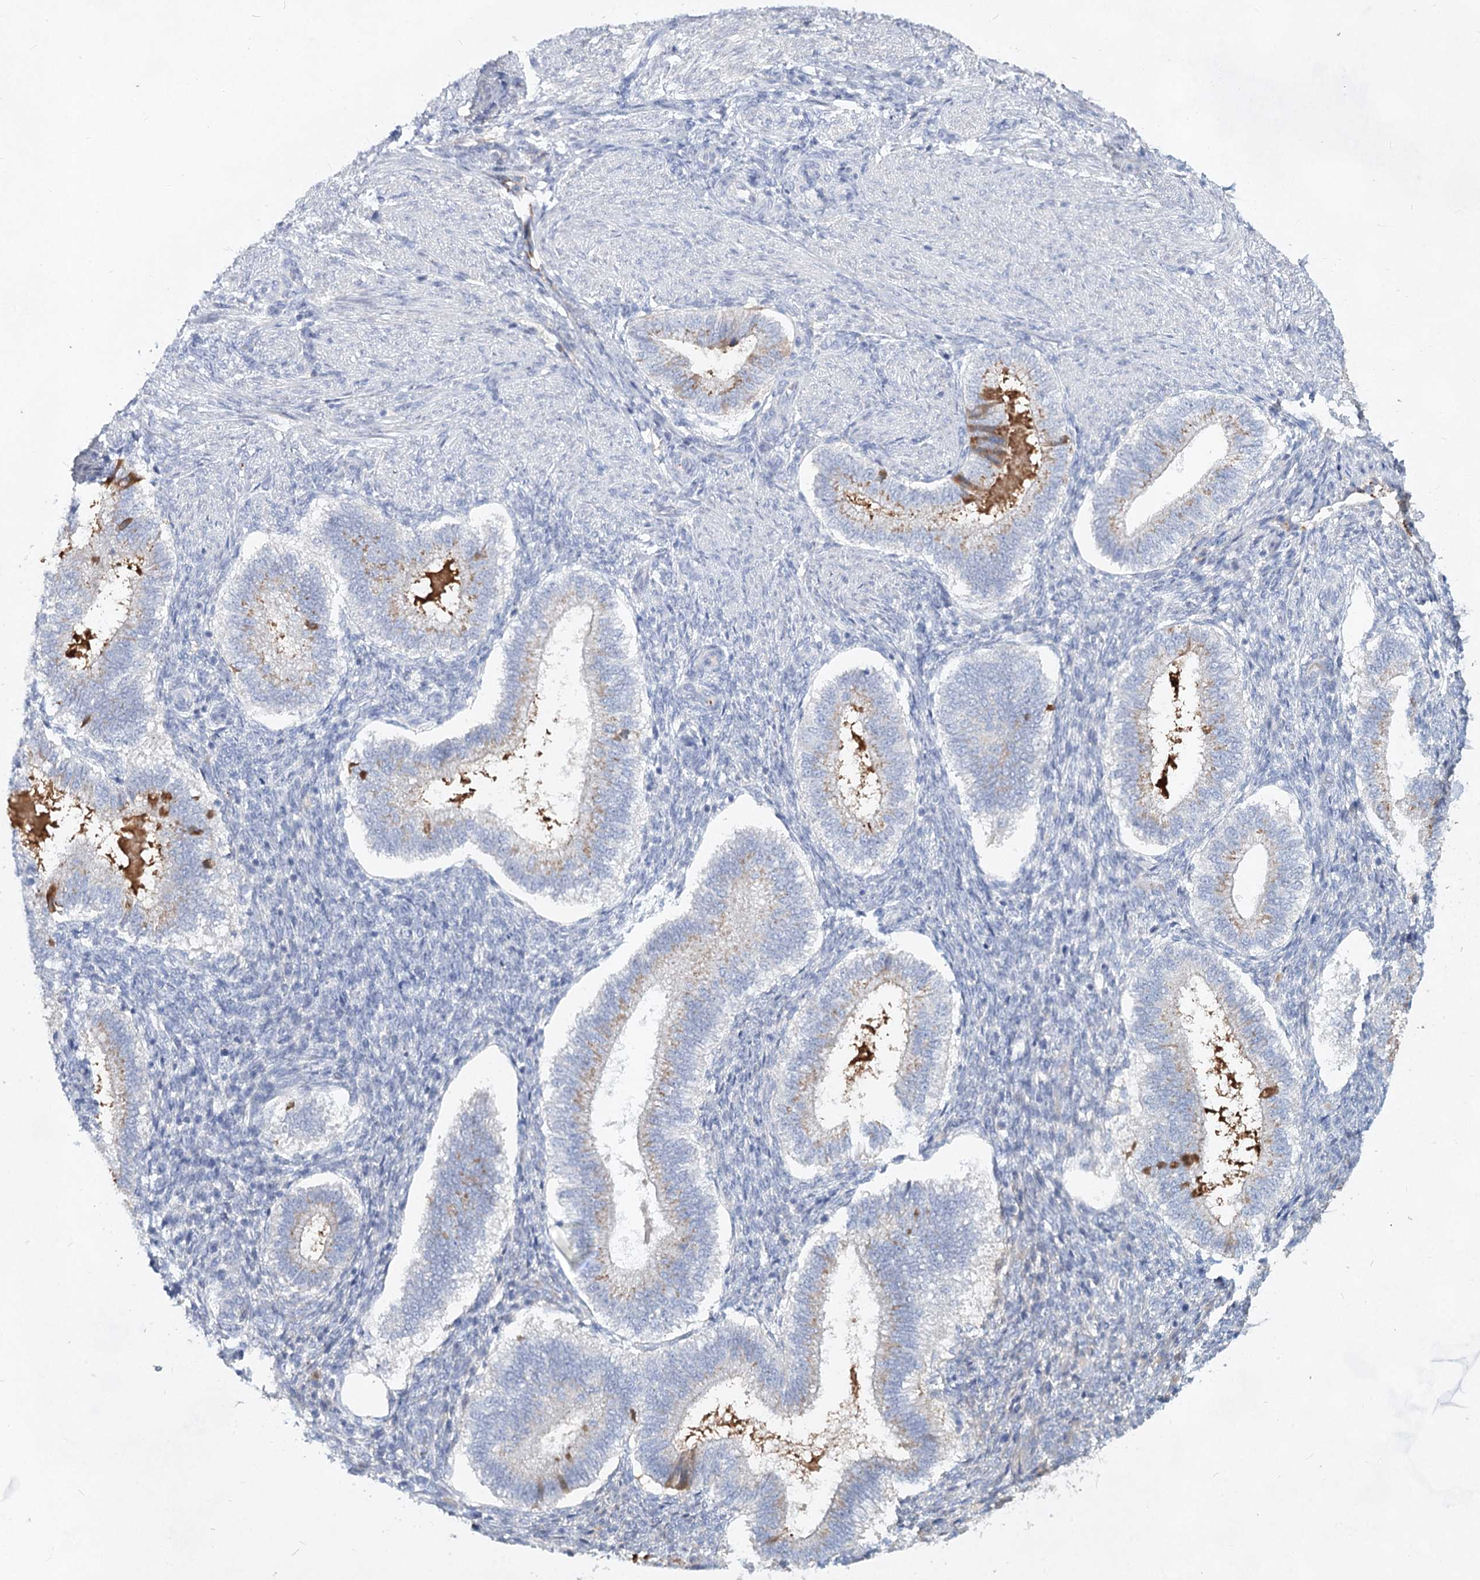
{"staining": {"intensity": "weak", "quantity": "<25%", "location": "cytoplasmic/membranous"}, "tissue": "endometrium", "cell_type": "Cells in endometrial stroma", "image_type": "normal", "snomed": [{"axis": "morphology", "description": "Normal tissue, NOS"}, {"axis": "topography", "description": "Endometrium"}], "caption": "Micrograph shows no significant protein expression in cells in endometrial stroma of normal endometrium.", "gene": "TASOR2", "patient": {"sex": "female", "age": 25}}